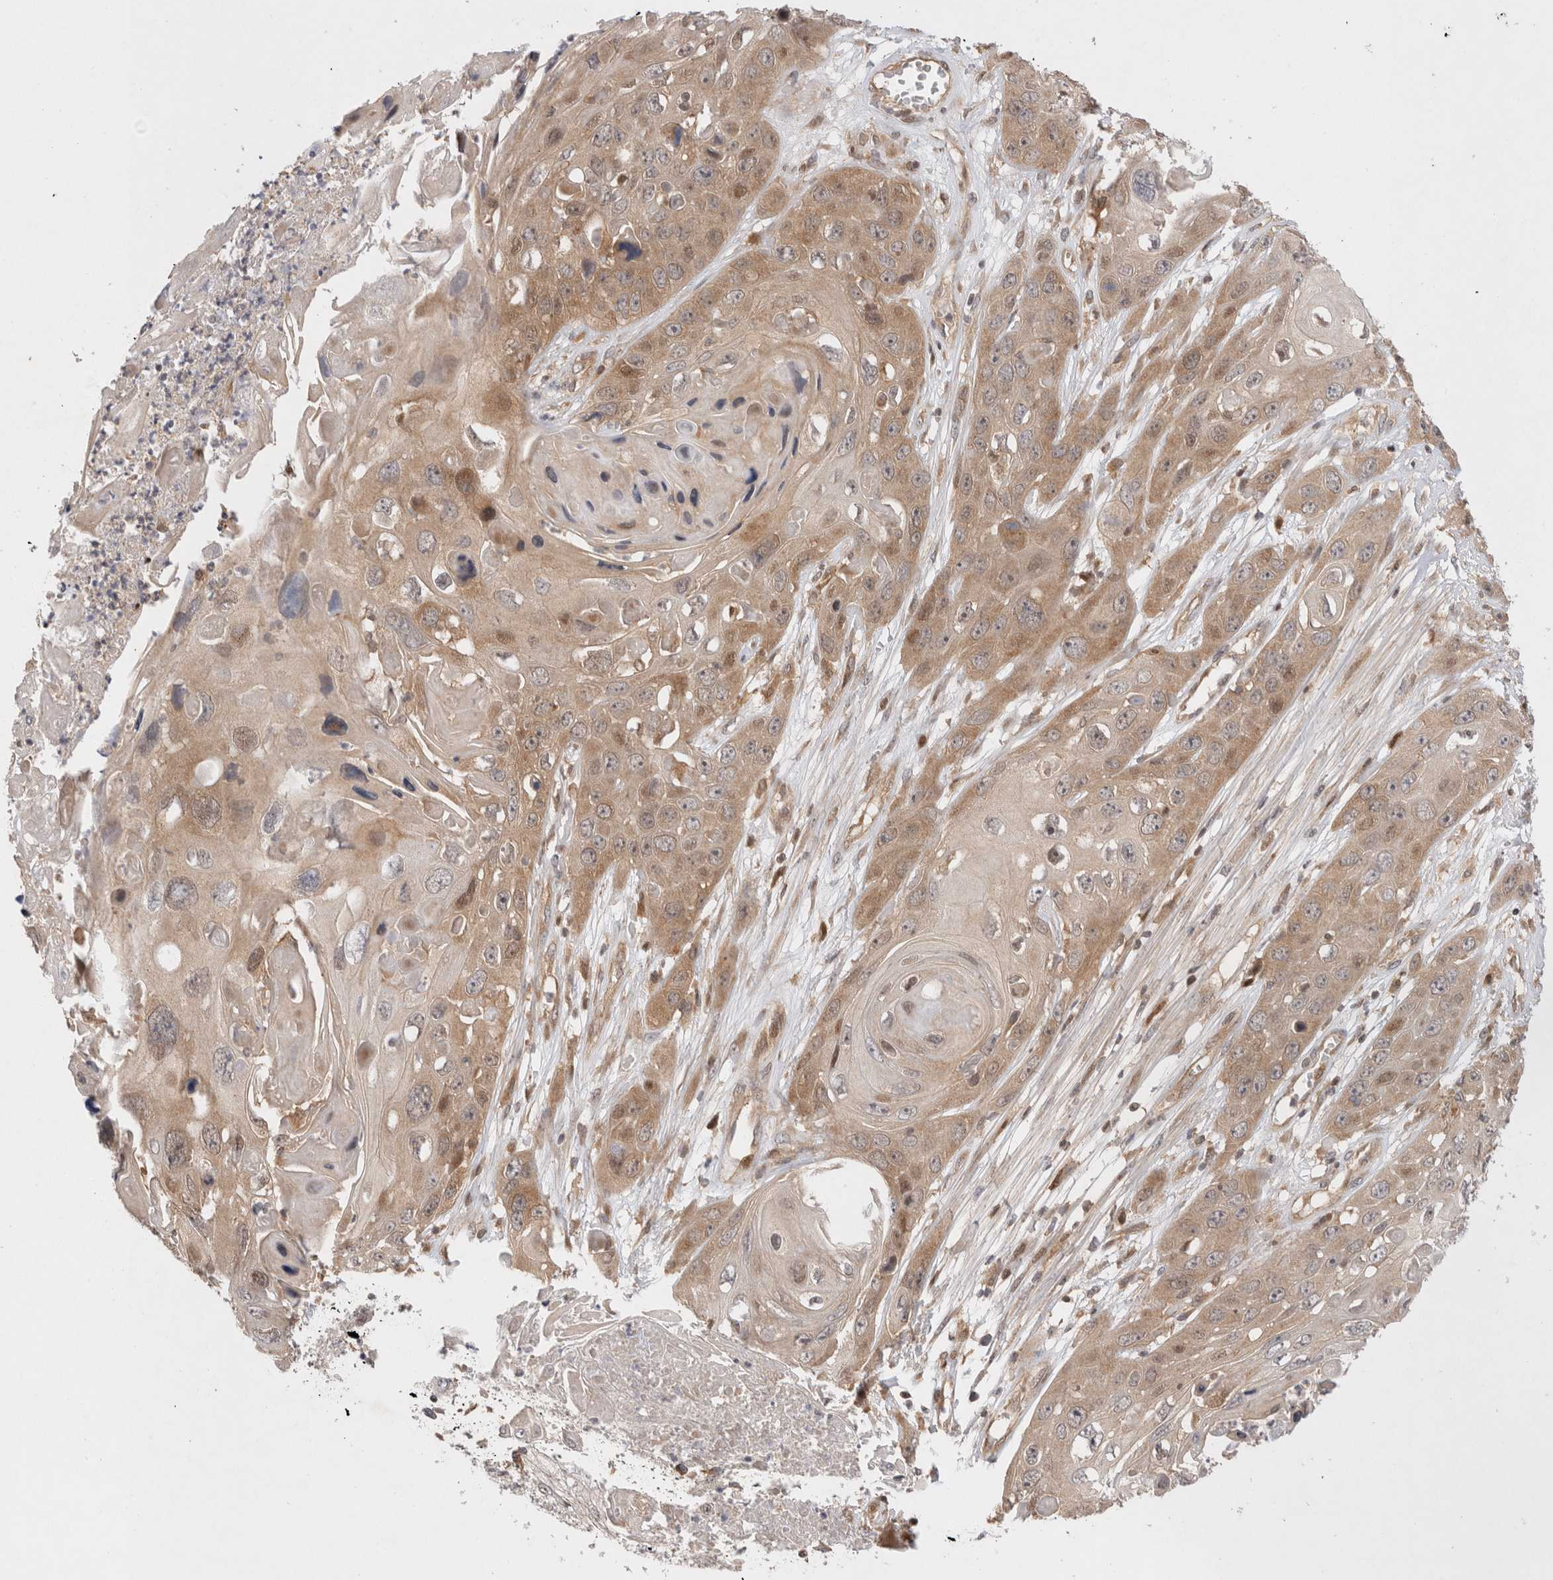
{"staining": {"intensity": "moderate", "quantity": ">75%", "location": "cytoplasmic/membranous"}, "tissue": "skin cancer", "cell_type": "Tumor cells", "image_type": "cancer", "snomed": [{"axis": "morphology", "description": "Squamous cell carcinoma, NOS"}, {"axis": "topography", "description": "Skin"}], "caption": "Protein staining of skin squamous cell carcinoma tissue reveals moderate cytoplasmic/membranous positivity in approximately >75% of tumor cells.", "gene": "HTT", "patient": {"sex": "male", "age": 55}}